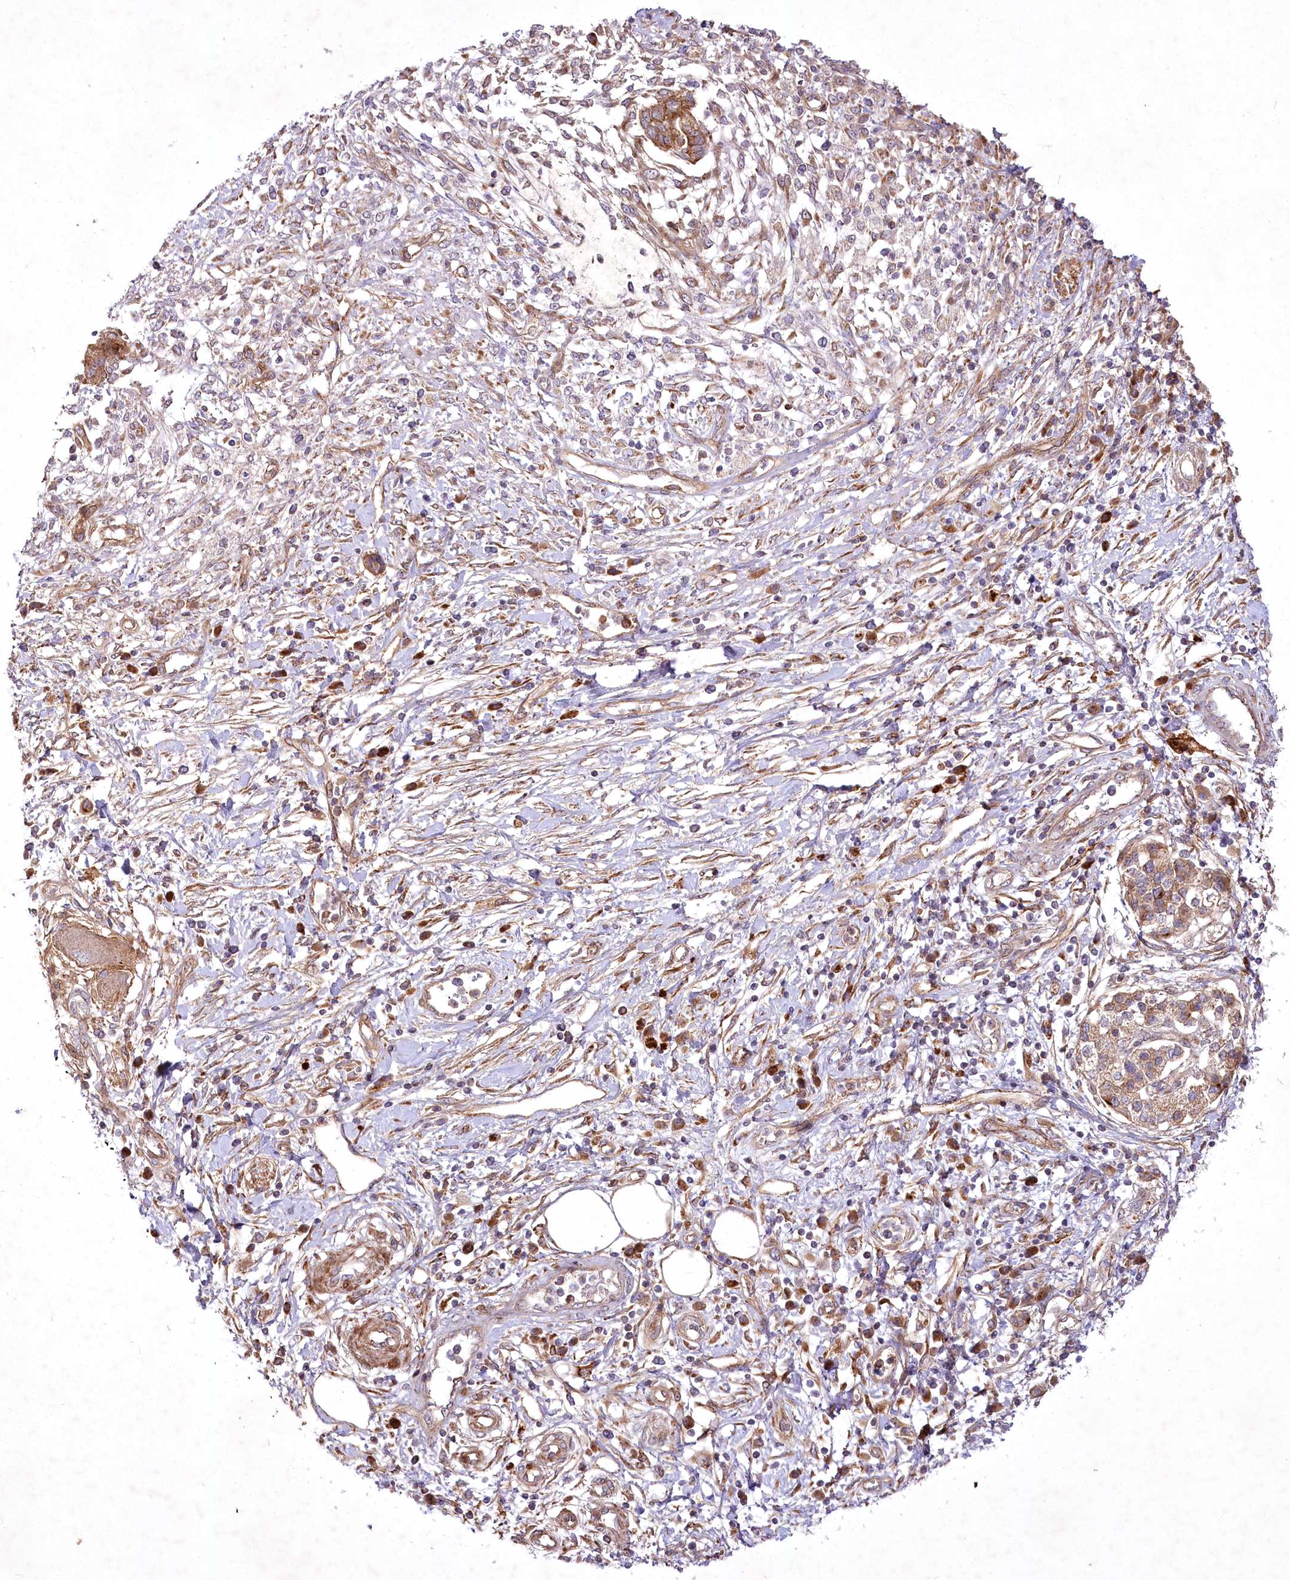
{"staining": {"intensity": "moderate", "quantity": ">75%", "location": "cytoplasmic/membranous"}, "tissue": "pancreatic cancer", "cell_type": "Tumor cells", "image_type": "cancer", "snomed": [{"axis": "morphology", "description": "Adenocarcinoma, NOS"}, {"axis": "topography", "description": "Pancreas"}], "caption": "DAB immunohistochemical staining of pancreatic cancer (adenocarcinoma) reveals moderate cytoplasmic/membranous protein positivity in approximately >75% of tumor cells.", "gene": "PSTK", "patient": {"sex": "female", "age": 56}}